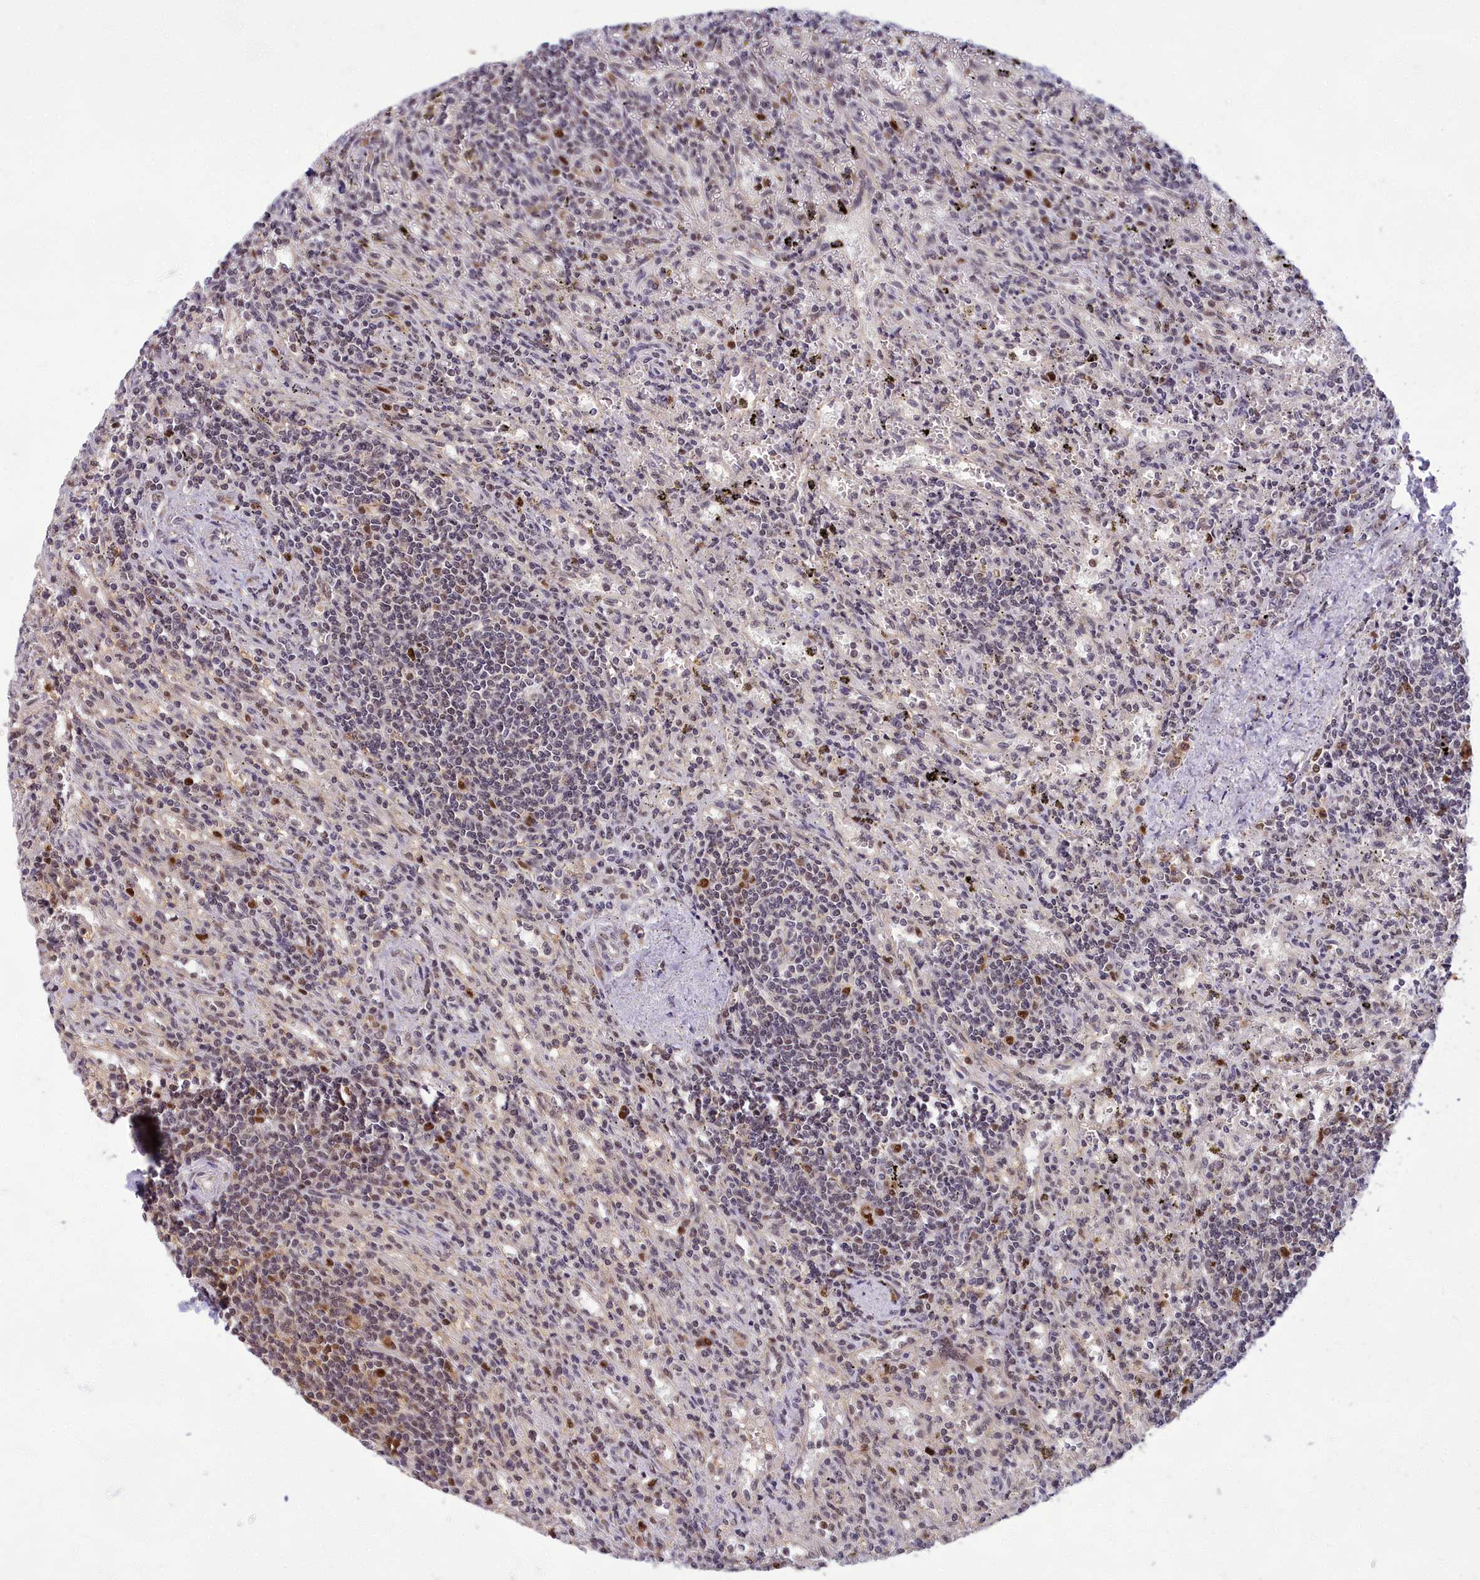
{"staining": {"intensity": "negative", "quantity": "none", "location": "none"}, "tissue": "lymphoma", "cell_type": "Tumor cells", "image_type": "cancer", "snomed": [{"axis": "morphology", "description": "Malignant lymphoma, non-Hodgkin's type, Low grade"}, {"axis": "topography", "description": "Spleen"}], "caption": "This photomicrograph is of malignant lymphoma, non-Hodgkin's type (low-grade) stained with immunohistochemistry (IHC) to label a protein in brown with the nuclei are counter-stained blue. There is no staining in tumor cells. (Stains: DAB immunohistochemistry (IHC) with hematoxylin counter stain, Microscopy: brightfield microscopy at high magnification).", "gene": "EARS2", "patient": {"sex": "male", "age": 76}}